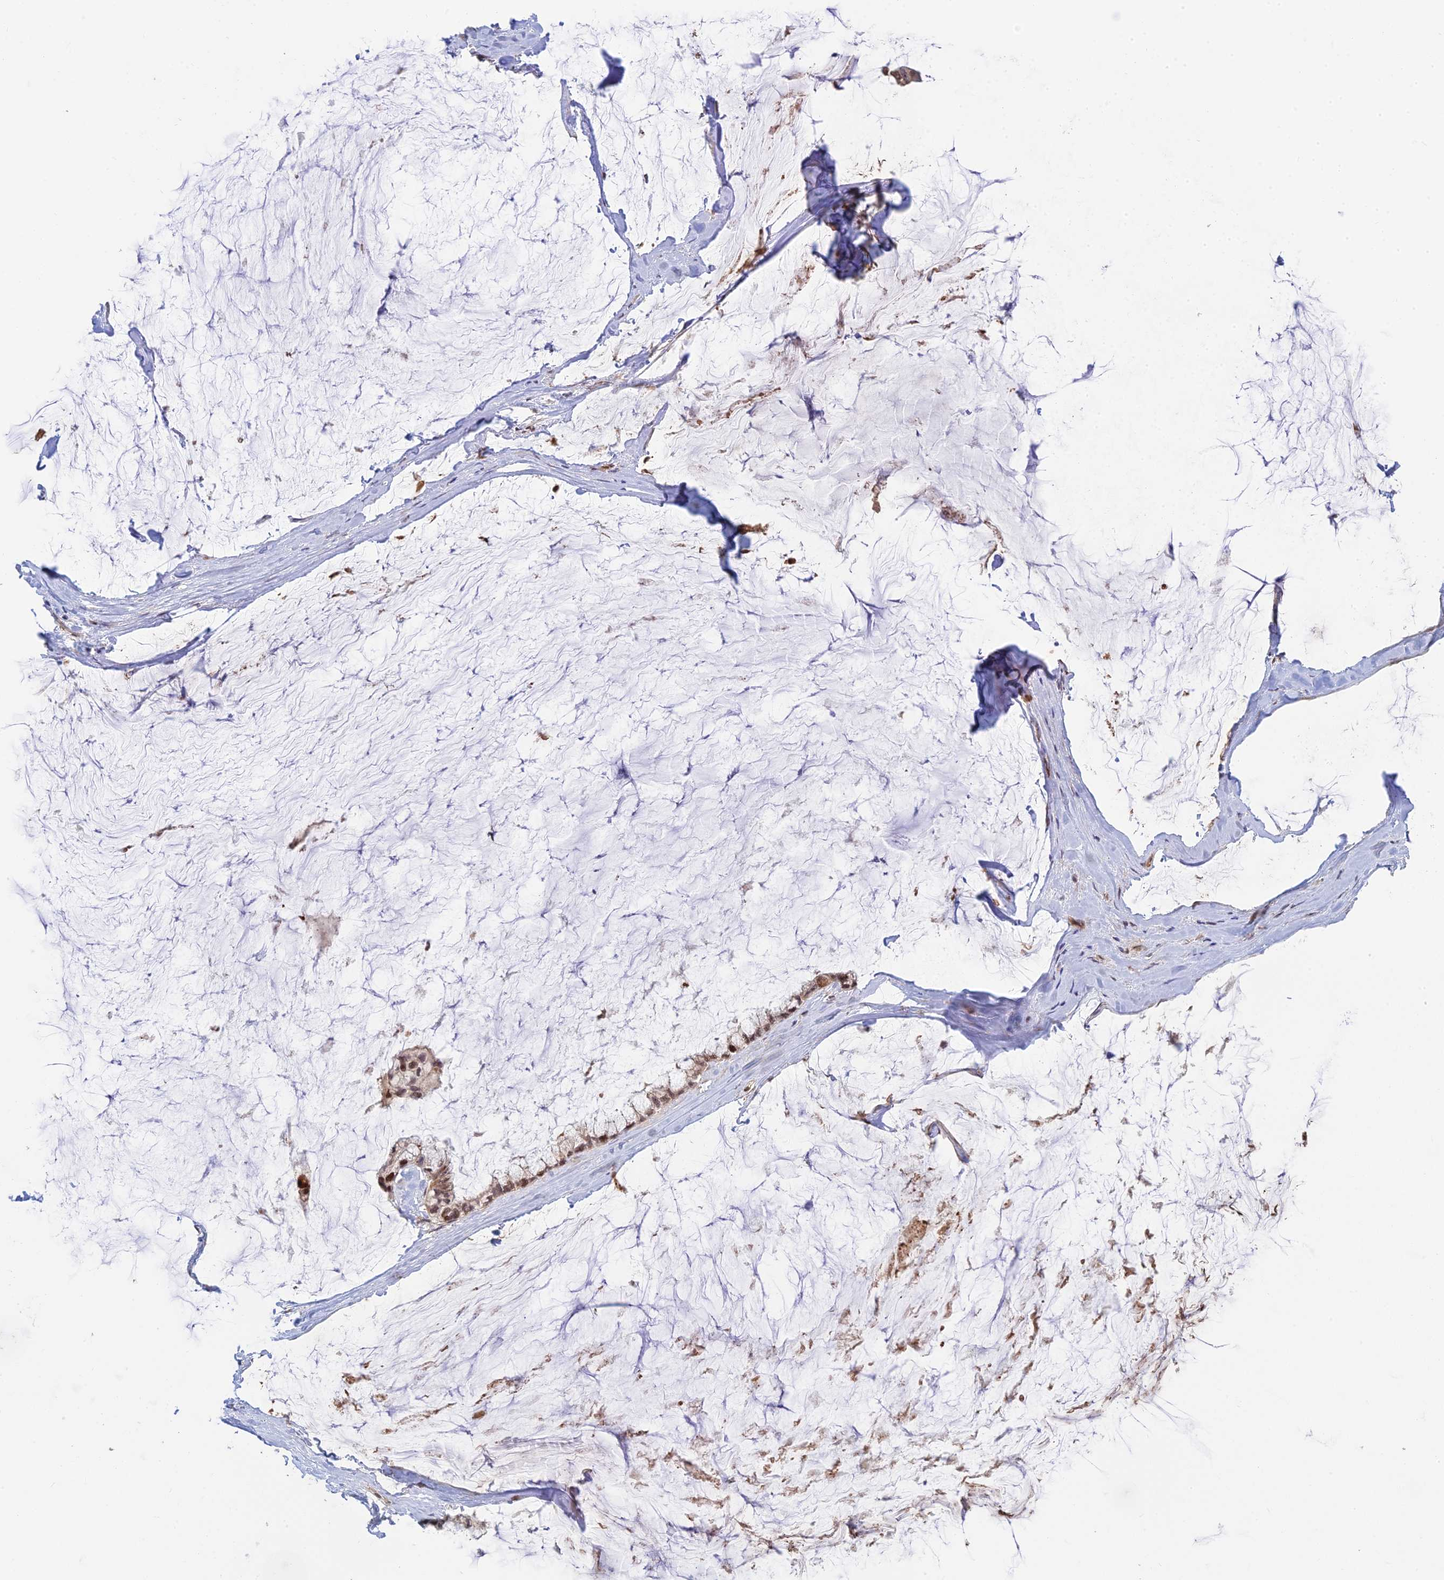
{"staining": {"intensity": "moderate", "quantity": ">75%", "location": "nuclear"}, "tissue": "ovarian cancer", "cell_type": "Tumor cells", "image_type": "cancer", "snomed": [{"axis": "morphology", "description": "Cystadenocarcinoma, mucinous, NOS"}, {"axis": "topography", "description": "Ovary"}], "caption": "Ovarian cancer (mucinous cystadenocarcinoma) stained with a brown dye demonstrates moderate nuclear positive staining in about >75% of tumor cells.", "gene": "UFSP2", "patient": {"sex": "female", "age": 39}}